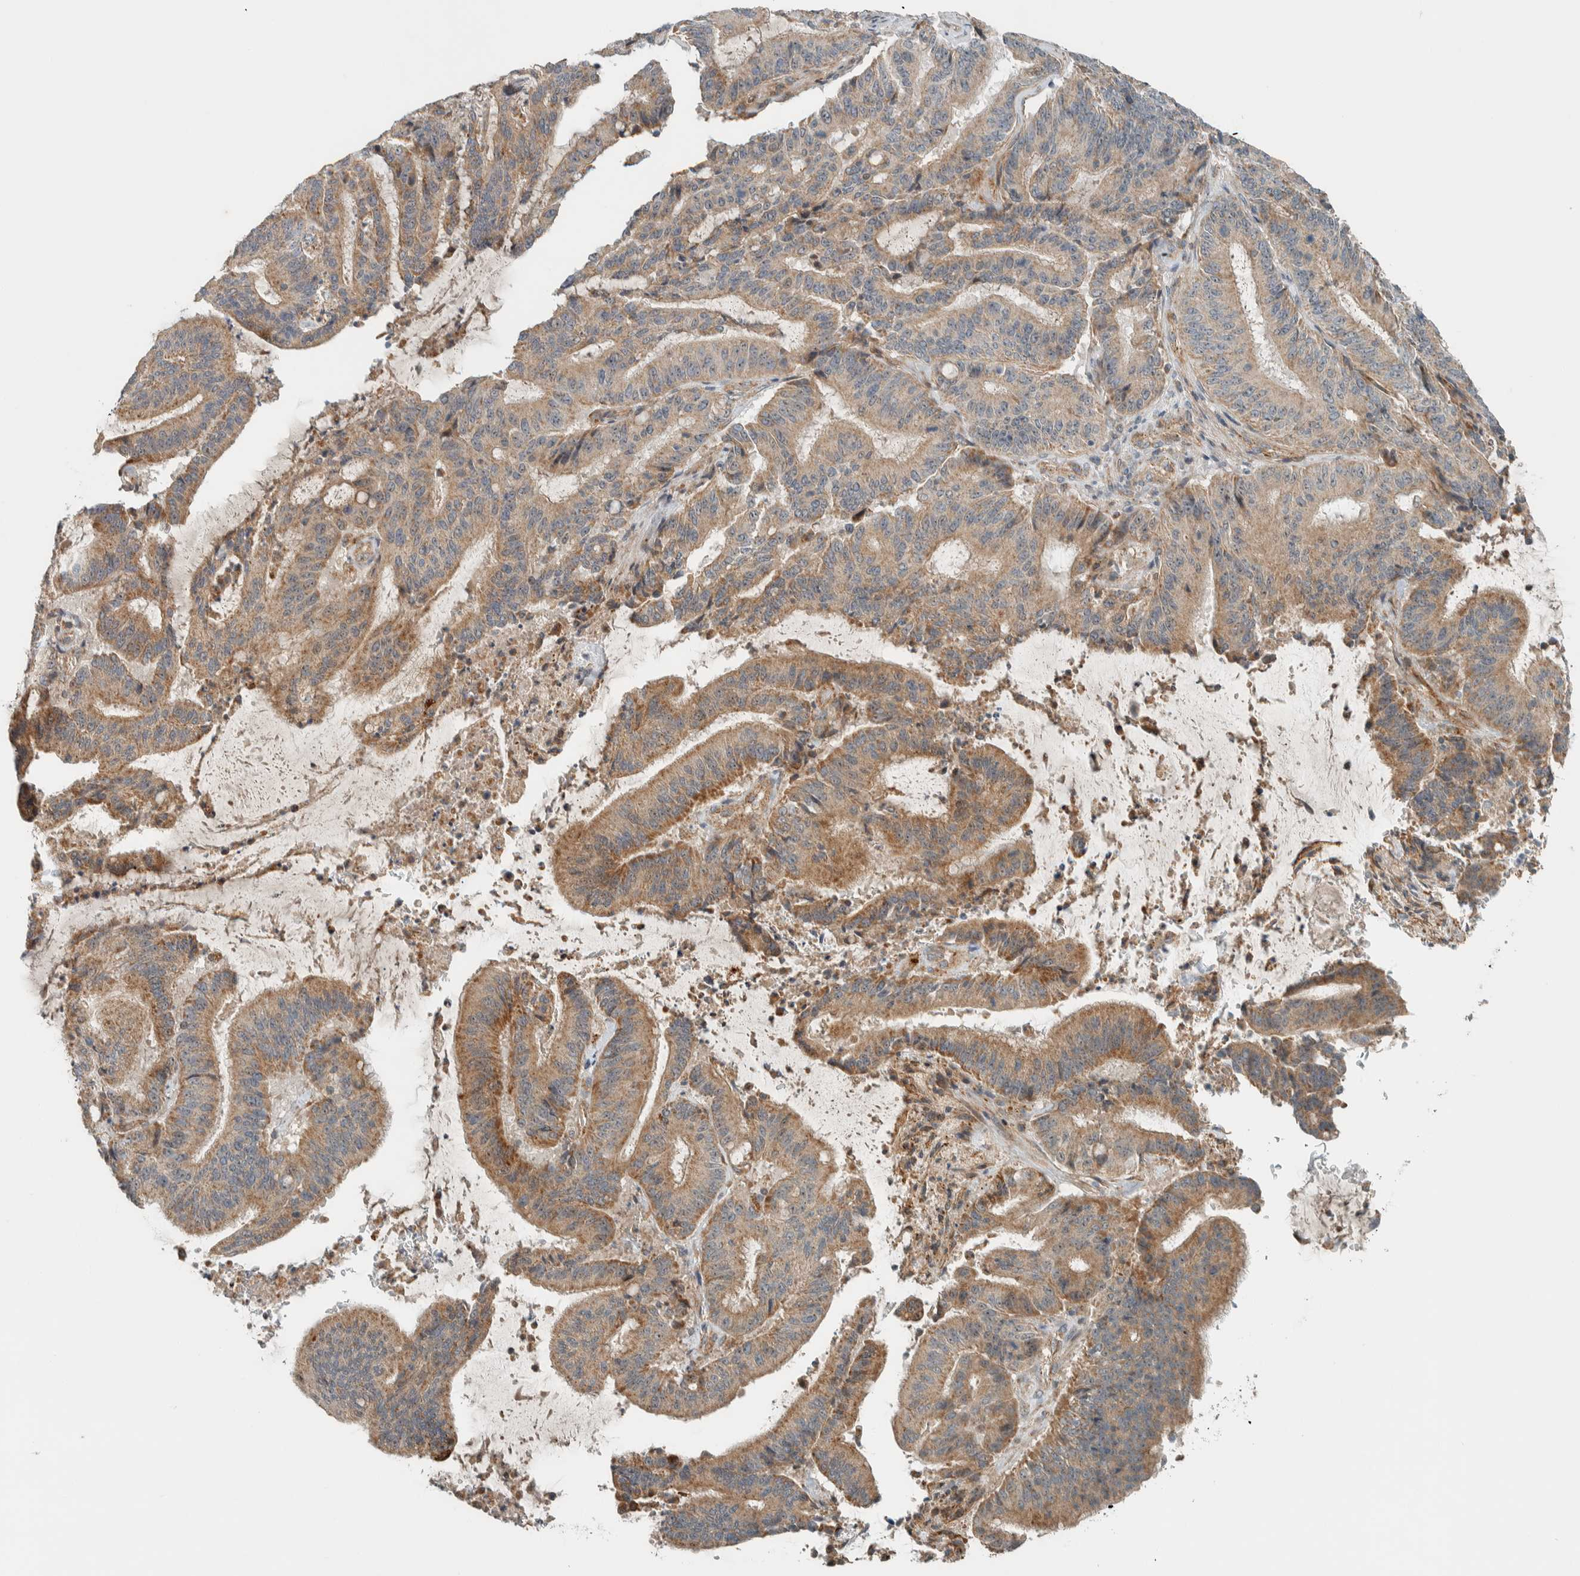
{"staining": {"intensity": "moderate", "quantity": ">75%", "location": "cytoplasmic/membranous"}, "tissue": "liver cancer", "cell_type": "Tumor cells", "image_type": "cancer", "snomed": [{"axis": "morphology", "description": "Normal tissue, NOS"}, {"axis": "morphology", "description": "Cholangiocarcinoma"}, {"axis": "topography", "description": "Liver"}, {"axis": "topography", "description": "Peripheral nerve tissue"}], "caption": "Liver cancer stained for a protein (brown) demonstrates moderate cytoplasmic/membranous positive positivity in approximately >75% of tumor cells.", "gene": "SLFN12L", "patient": {"sex": "female", "age": 73}}